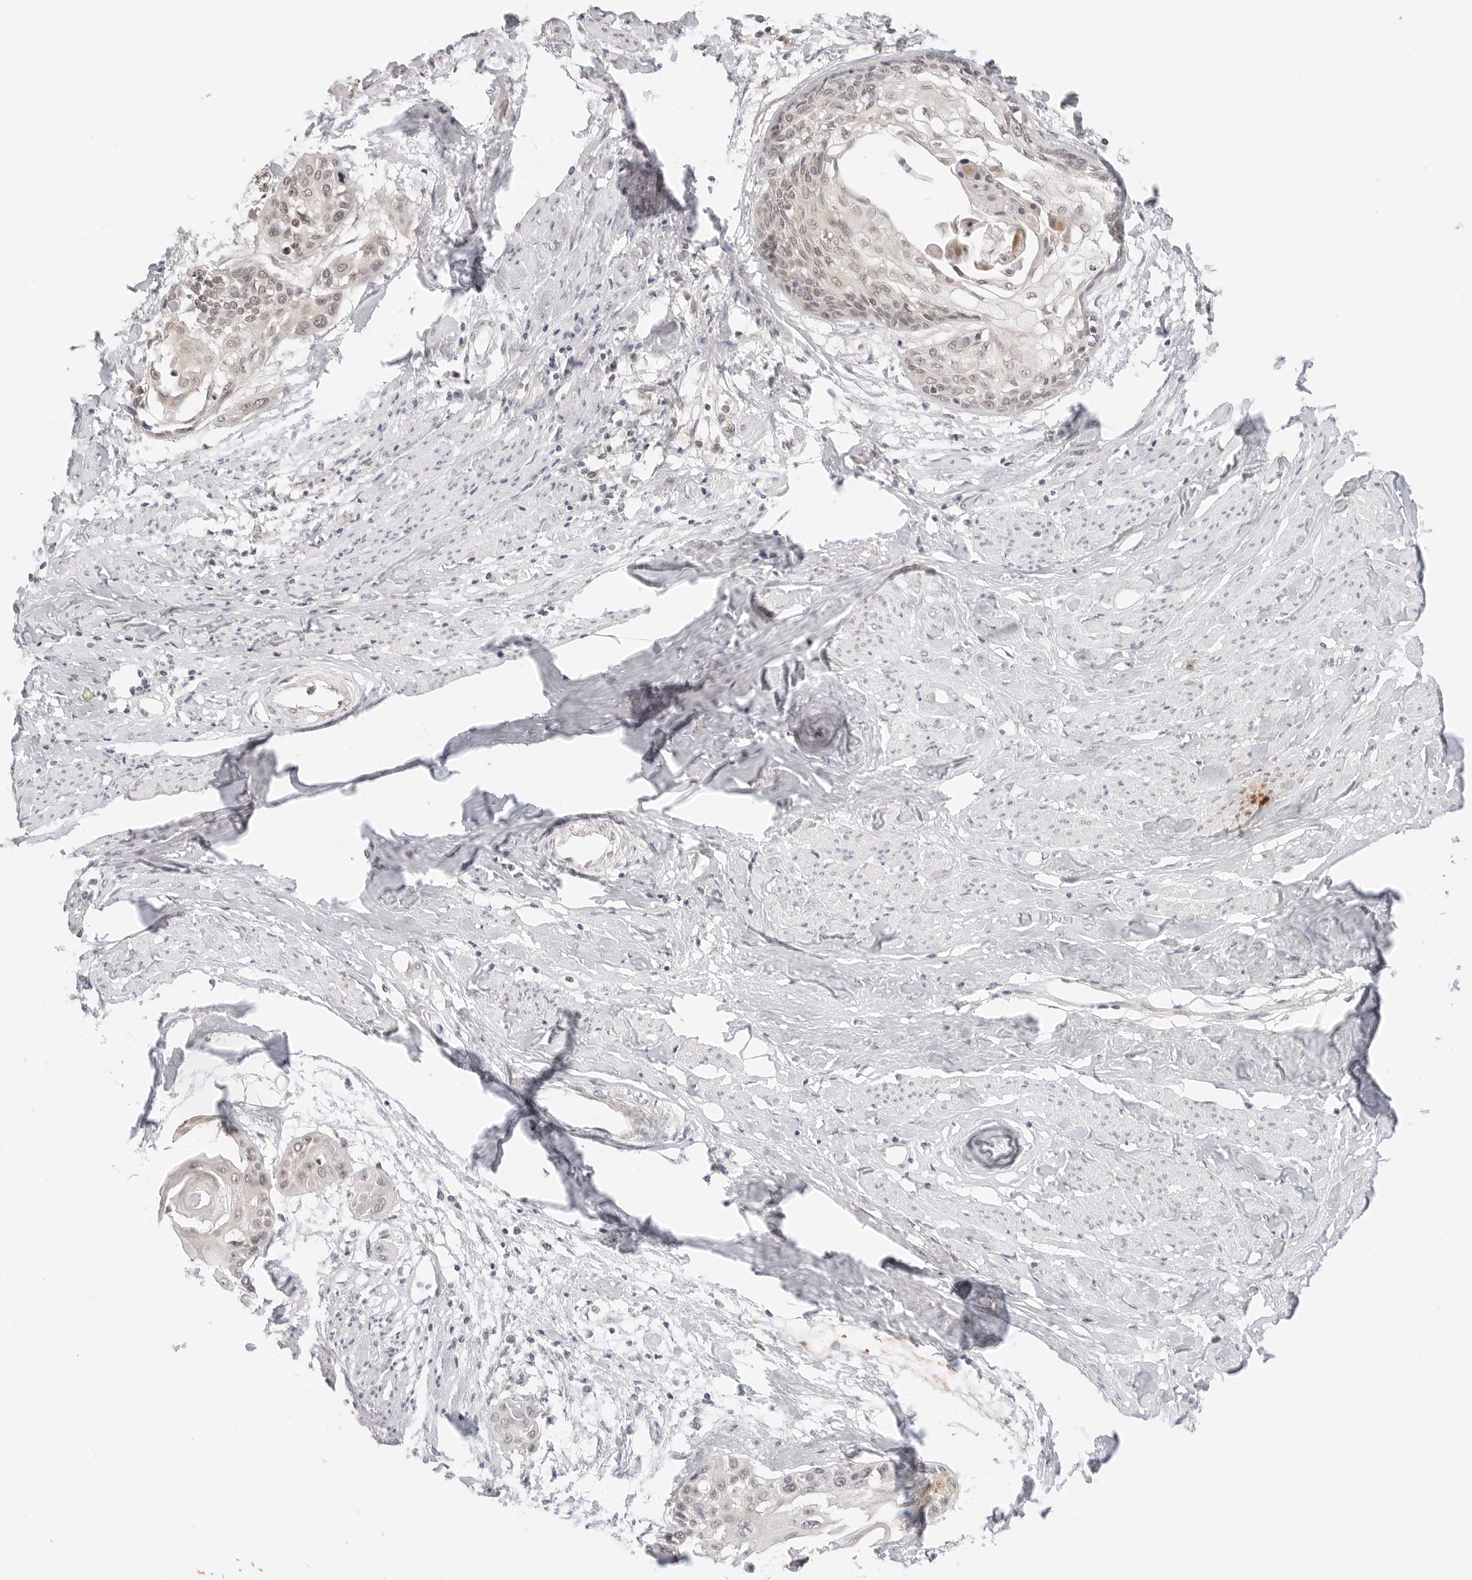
{"staining": {"intensity": "weak", "quantity": "25%-75%", "location": "nuclear"}, "tissue": "cervical cancer", "cell_type": "Tumor cells", "image_type": "cancer", "snomed": [{"axis": "morphology", "description": "Squamous cell carcinoma, NOS"}, {"axis": "topography", "description": "Cervix"}], "caption": "Human cervical cancer (squamous cell carcinoma) stained for a protein (brown) exhibits weak nuclear positive staining in about 25%-75% of tumor cells.", "gene": "GPR34", "patient": {"sex": "female", "age": 57}}